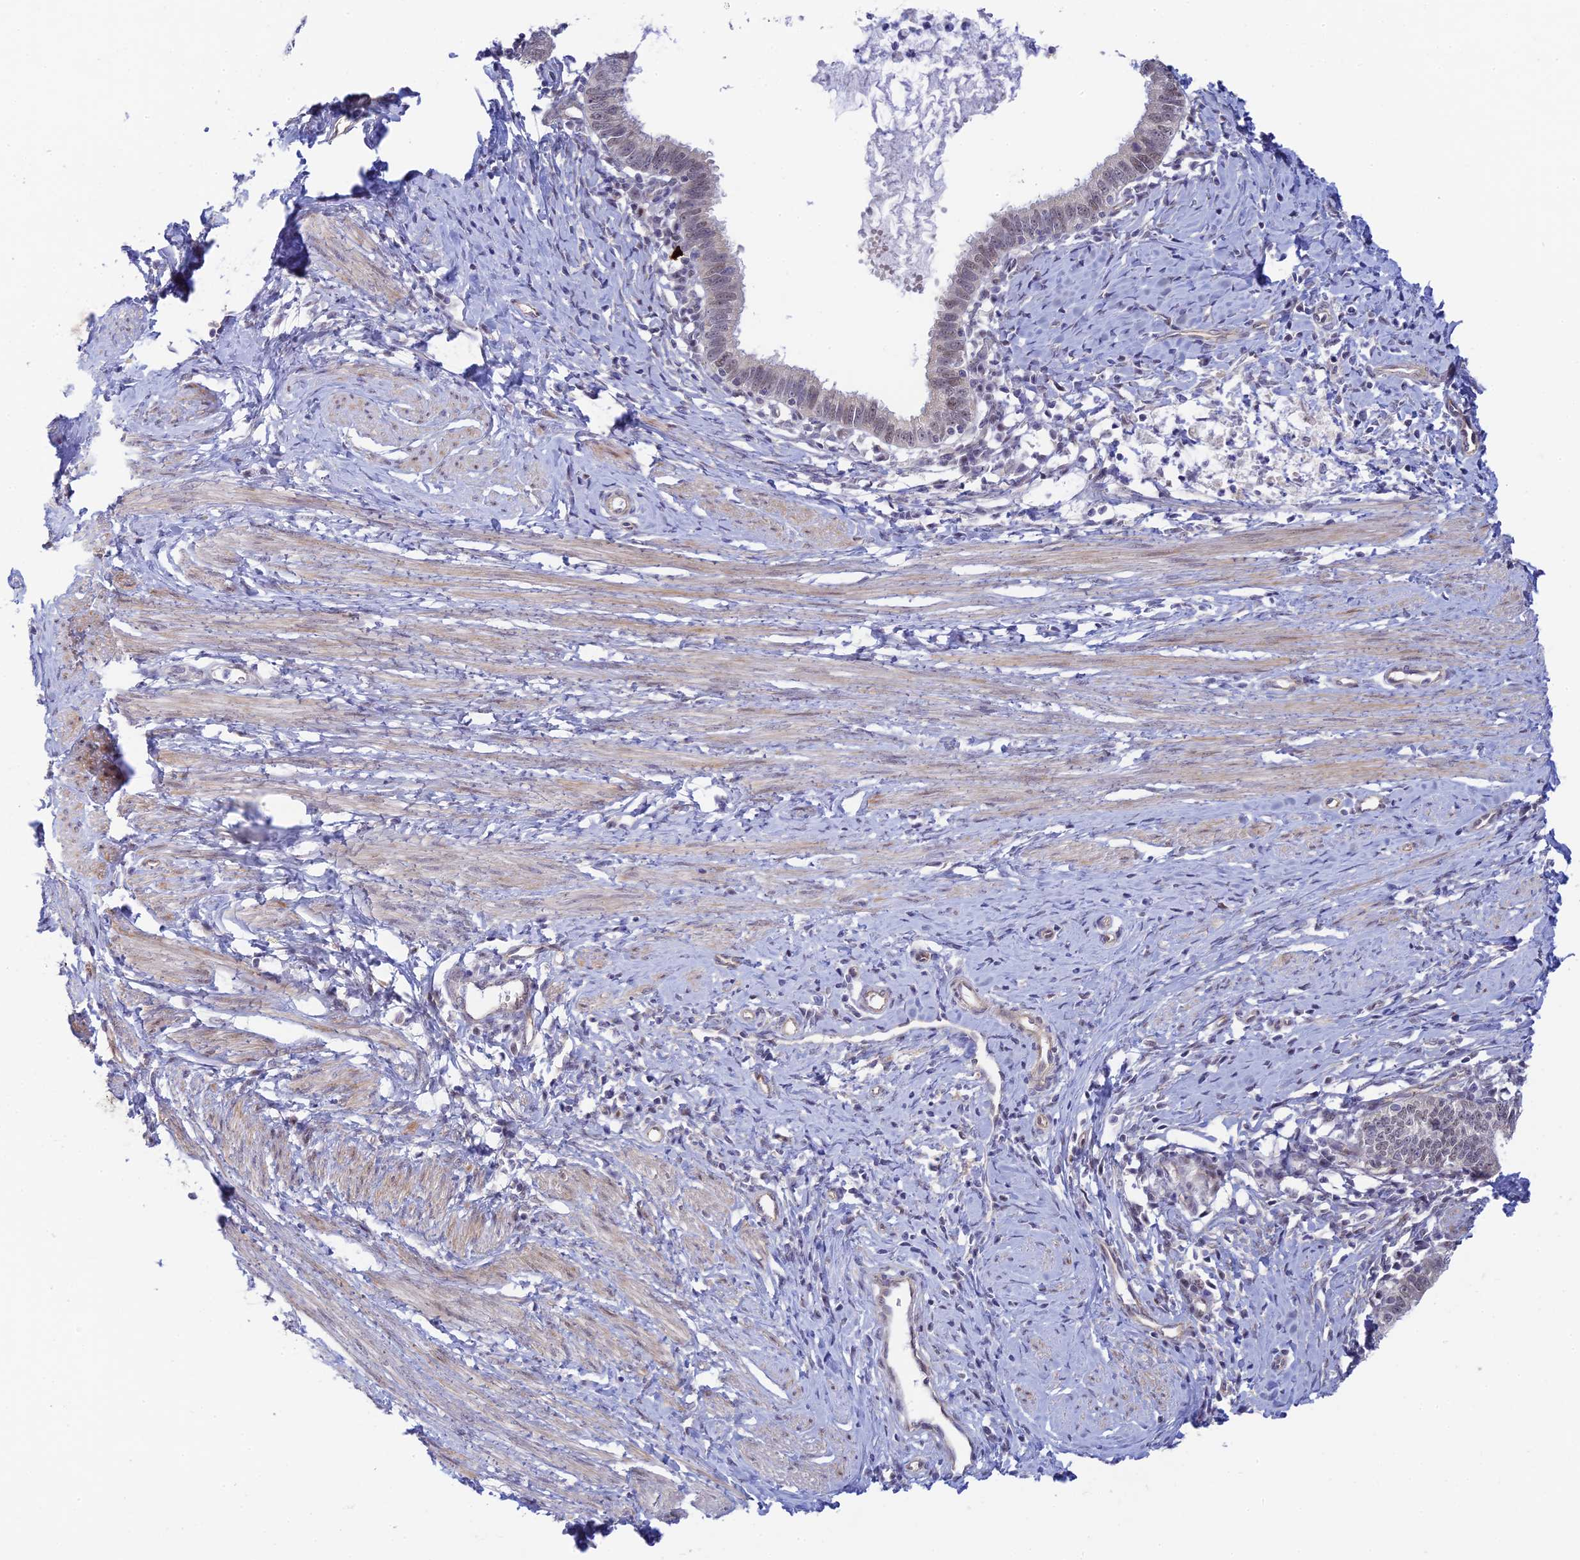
{"staining": {"intensity": "weak", "quantity": "25%-75%", "location": "nuclear"}, "tissue": "cervical cancer", "cell_type": "Tumor cells", "image_type": "cancer", "snomed": [{"axis": "morphology", "description": "Adenocarcinoma, NOS"}, {"axis": "topography", "description": "Cervix"}], "caption": "Immunohistochemical staining of human cervical adenocarcinoma reveals low levels of weak nuclear protein positivity in approximately 25%-75% of tumor cells.", "gene": "CFAP92", "patient": {"sex": "female", "age": 36}}